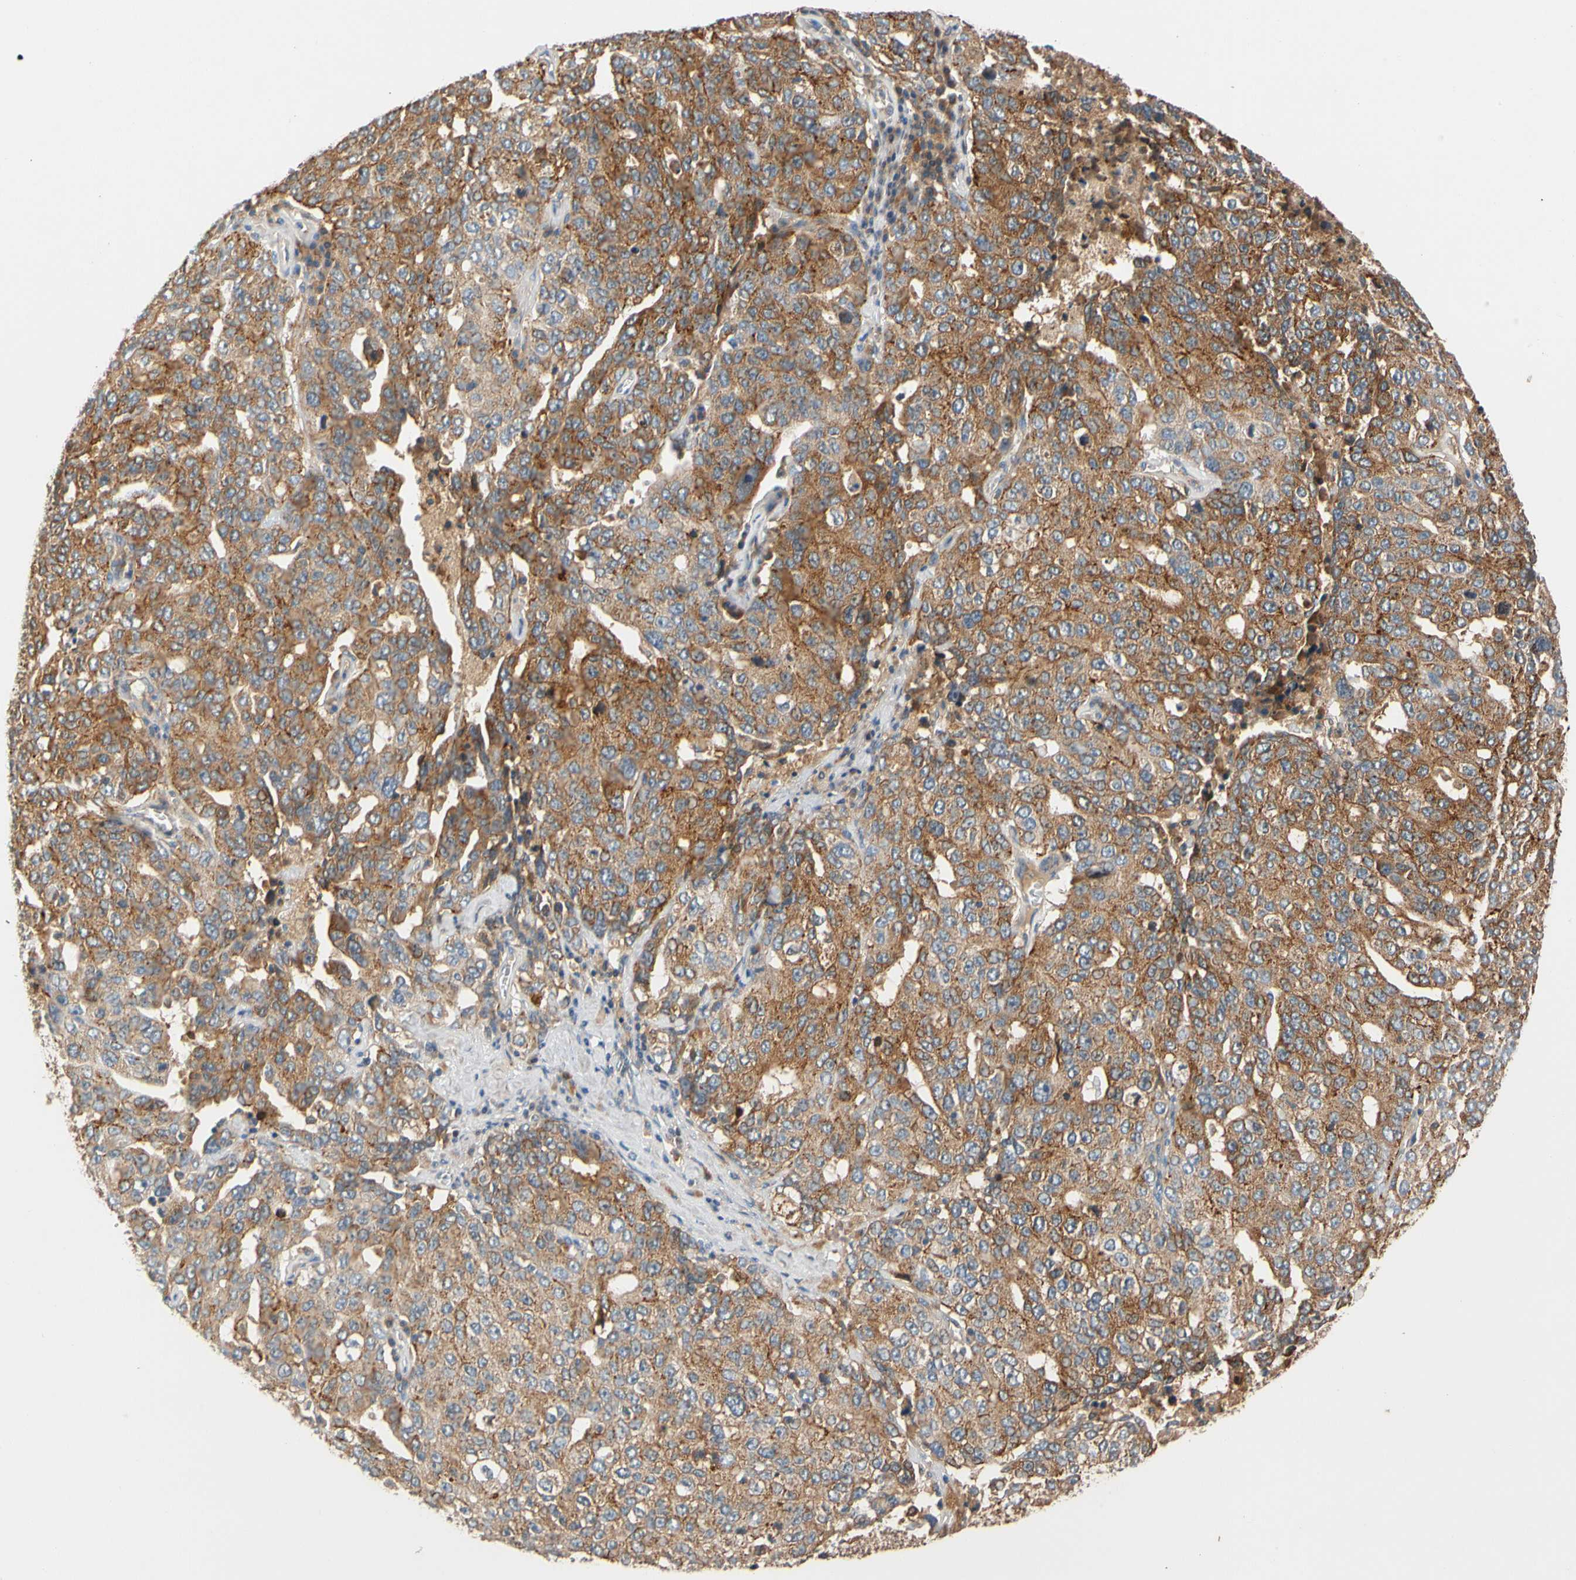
{"staining": {"intensity": "strong", "quantity": ">75%", "location": "cytoplasmic/membranous"}, "tissue": "ovarian cancer", "cell_type": "Tumor cells", "image_type": "cancer", "snomed": [{"axis": "morphology", "description": "Carcinoma, endometroid"}, {"axis": "topography", "description": "Ovary"}], "caption": "Ovarian cancer stained for a protein exhibits strong cytoplasmic/membranous positivity in tumor cells. (DAB (3,3'-diaminobenzidine) IHC, brown staining for protein, blue staining for nuclei).", "gene": "USP46", "patient": {"sex": "female", "age": 62}}